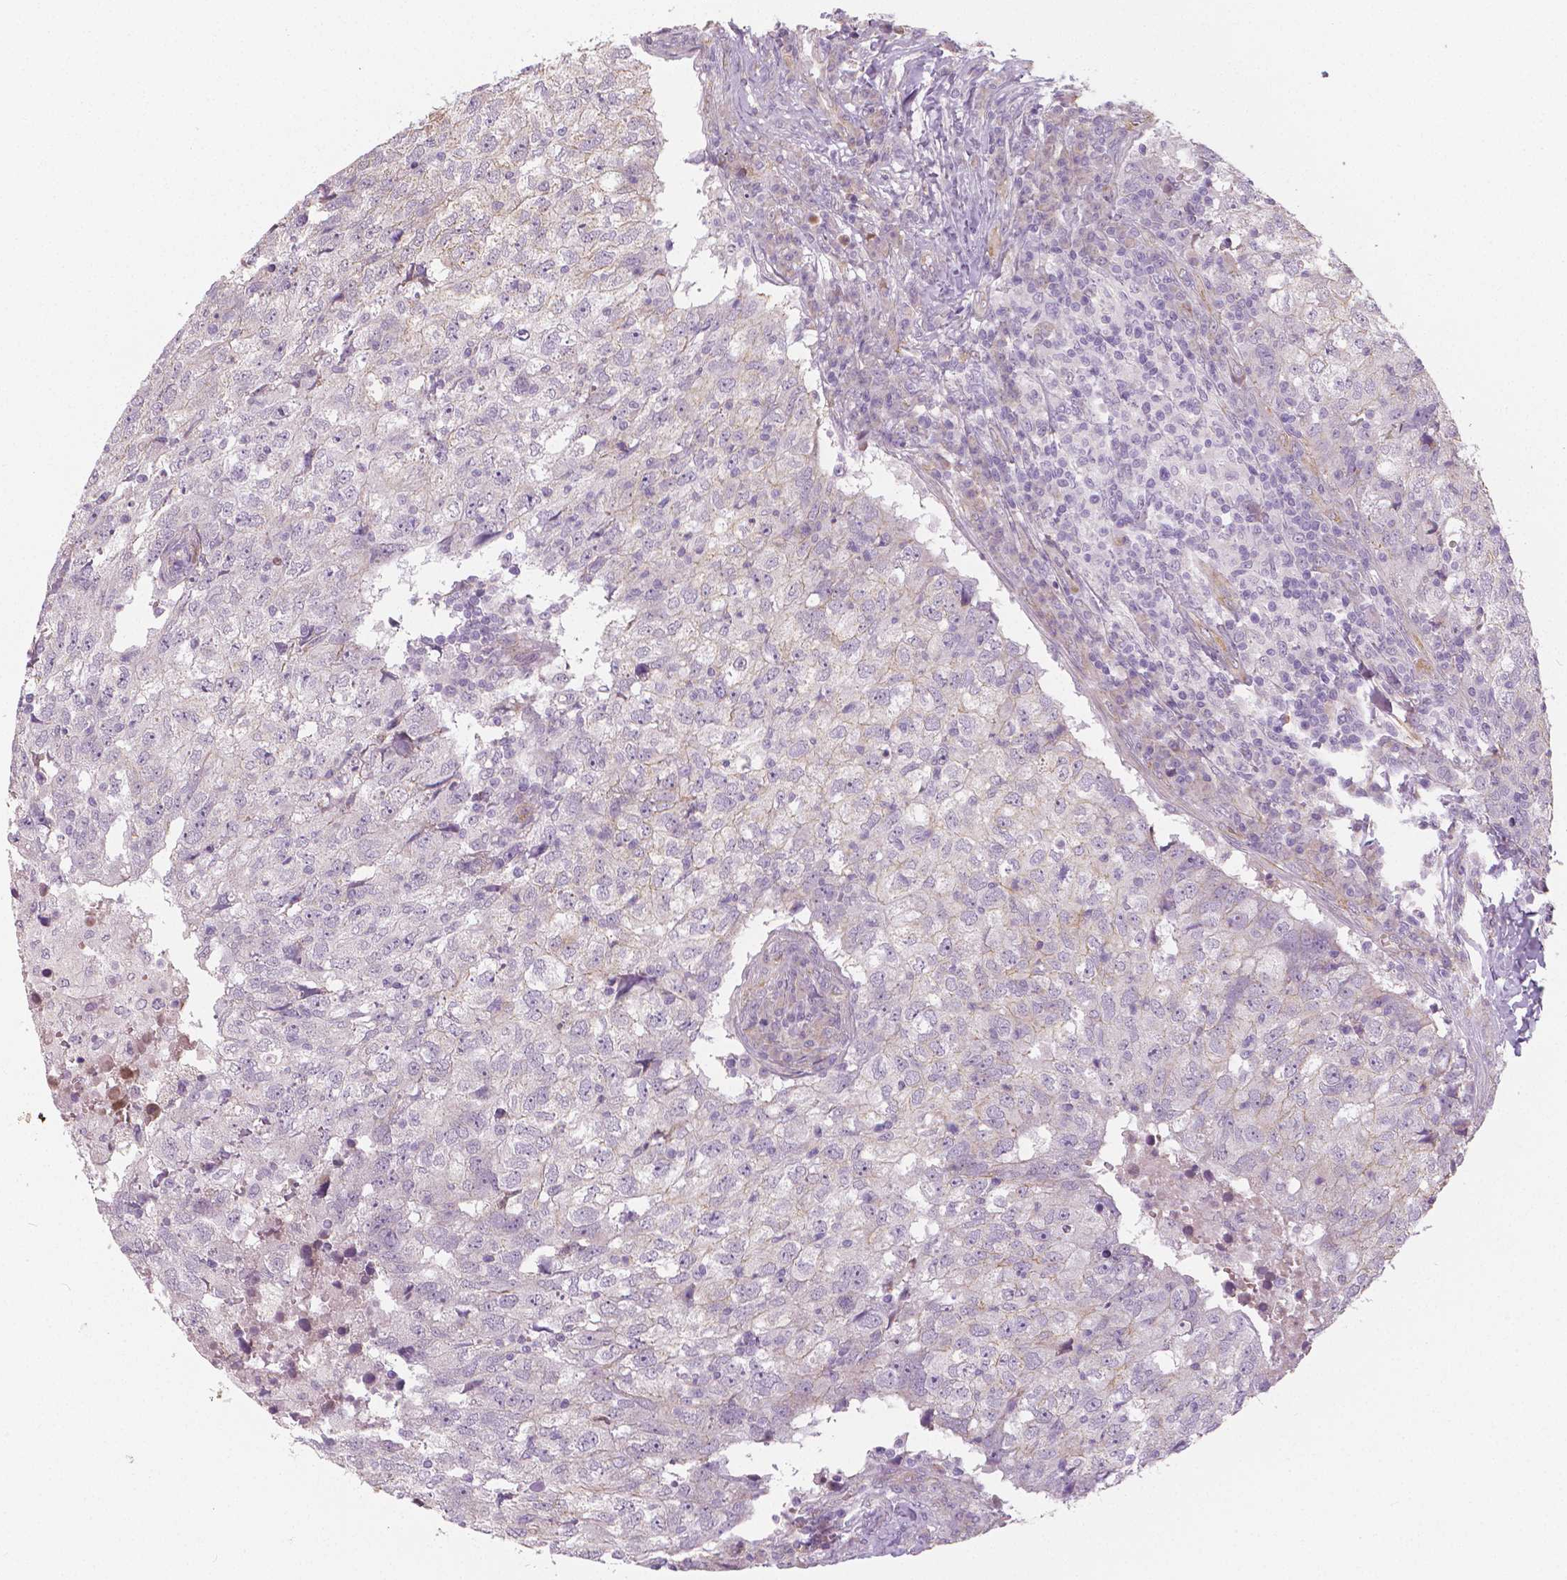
{"staining": {"intensity": "weak", "quantity": "<25%", "location": "cytoplasmic/membranous"}, "tissue": "breast cancer", "cell_type": "Tumor cells", "image_type": "cancer", "snomed": [{"axis": "morphology", "description": "Duct carcinoma"}, {"axis": "topography", "description": "Breast"}], "caption": "Breast intraductal carcinoma stained for a protein using immunohistochemistry exhibits no expression tumor cells.", "gene": "FLT1", "patient": {"sex": "female", "age": 30}}